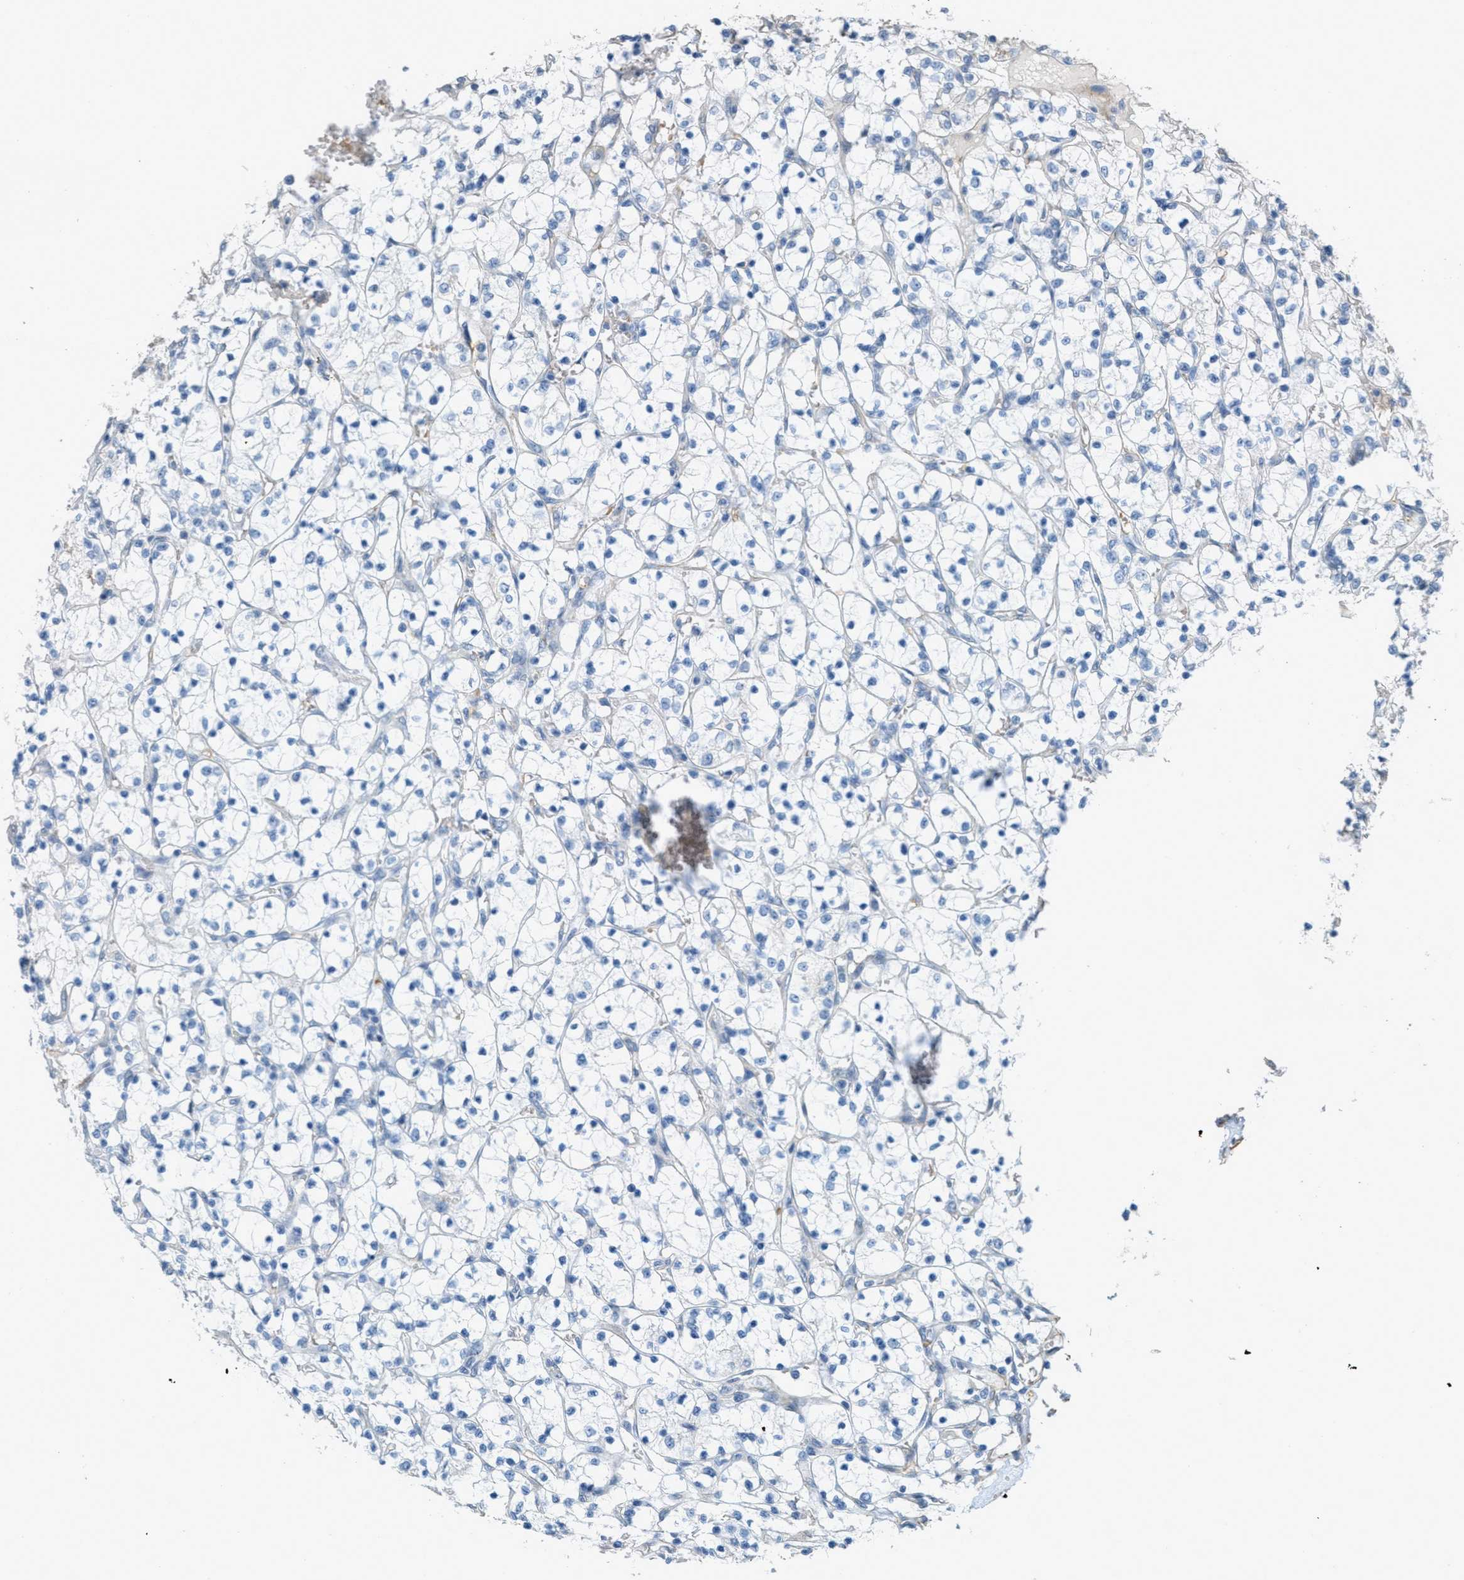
{"staining": {"intensity": "negative", "quantity": "none", "location": "none"}, "tissue": "renal cancer", "cell_type": "Tumor cells", "image_type": "cancer", "snomed": [{"axis": "morphology", "description": "Adenocarcinoma, NOS"}, {"axis": "topography", "description": "Kidney"}], "caption": "Histopathology image shows no protein expression in tumor cells of renal cancer tissue.", "gene": "MRS2", "patient": {"sex": "female", "age": 69}}